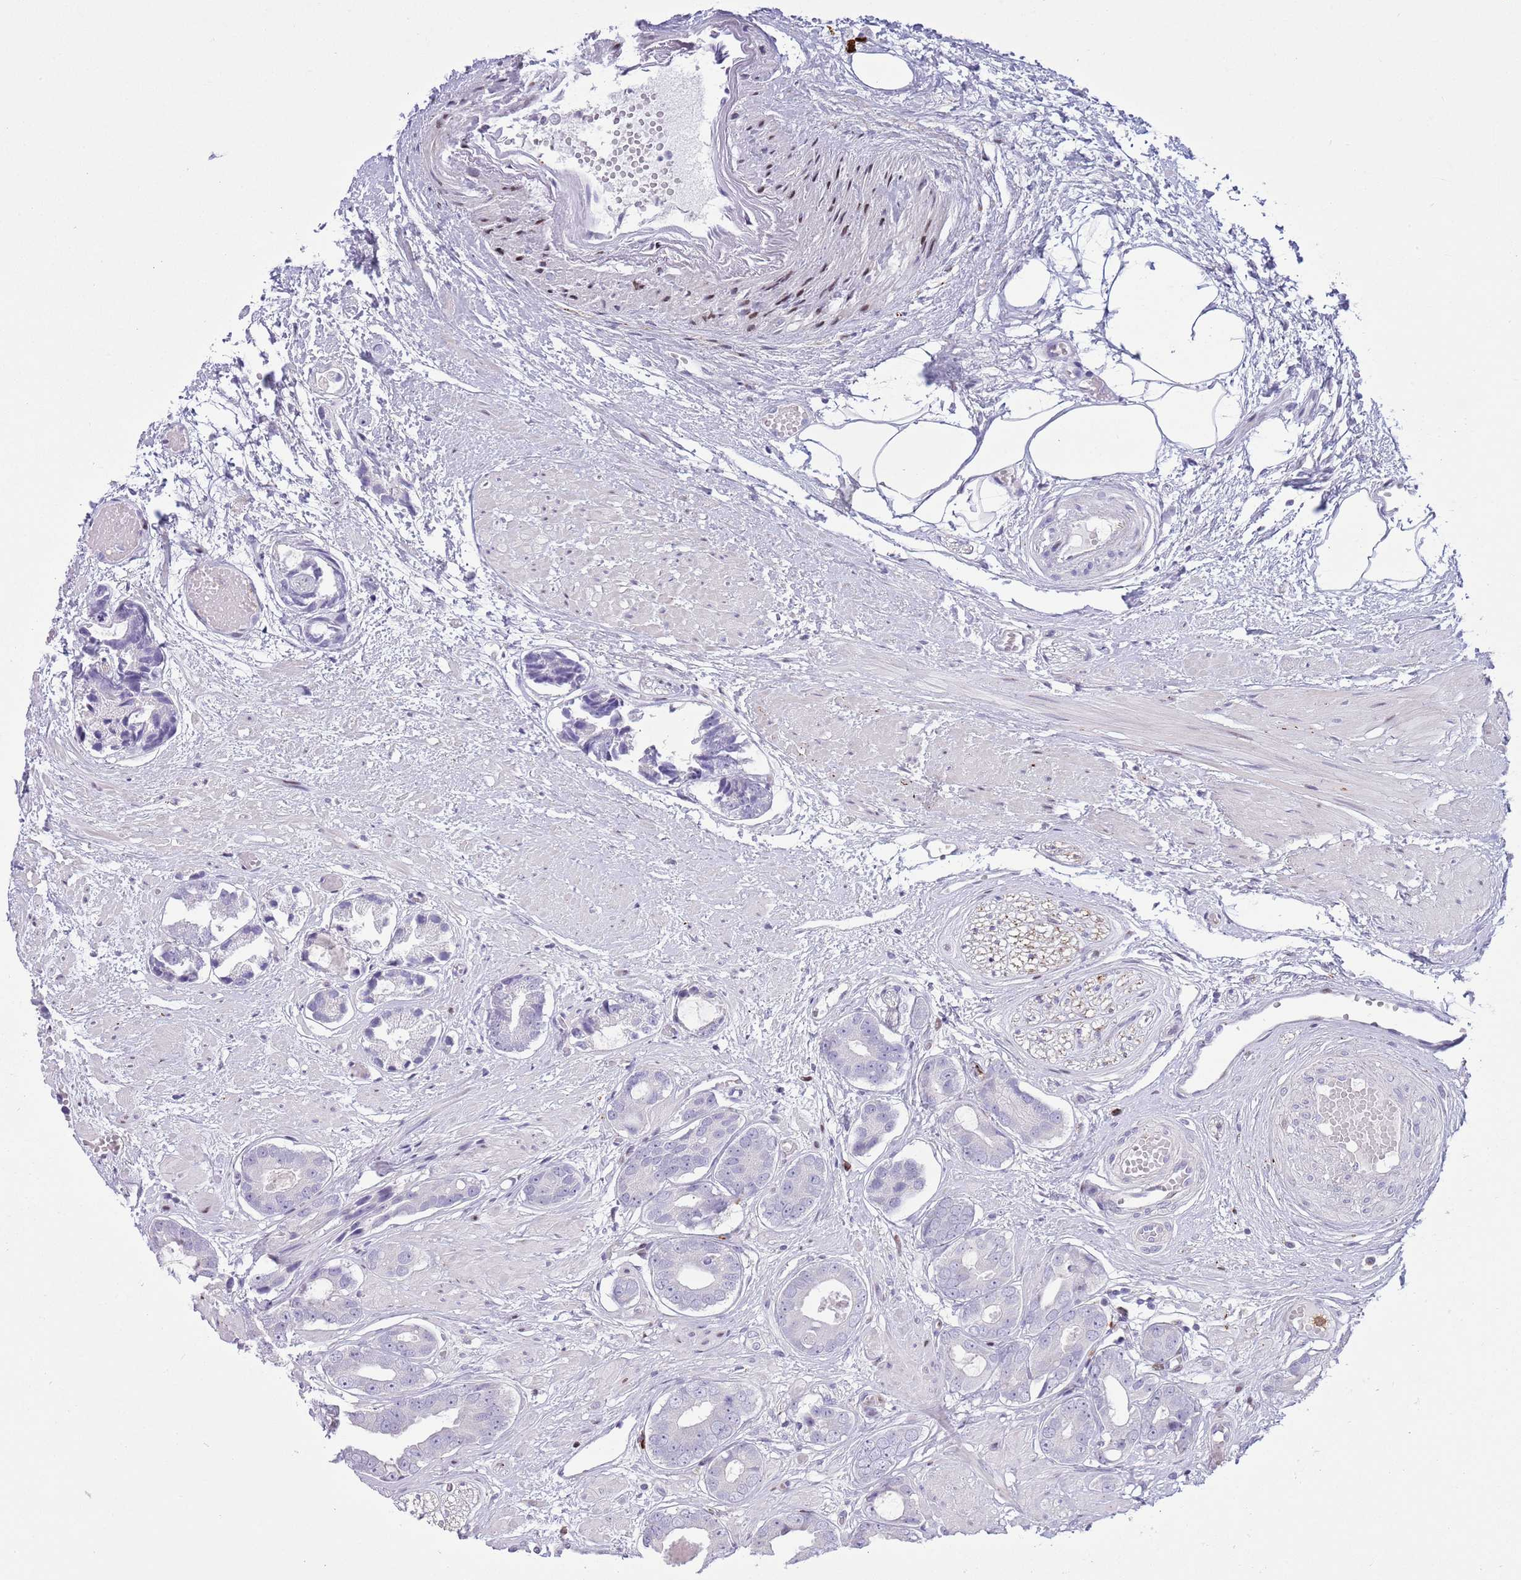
{"staining": {"intensity": "negative", "quantity": "none", "location": "none"}, "tissue": "prostate cancer", "cell_type": "Tumor cells", "image_type": "cancer", "snomed": [{"axis": "morphology", "description": "Adenocarcinoma, Low grade"}, {"axis": "topography", "description": "Prostate"}], "caption": "DAB (3,3'-diaminobenzidine) immunohistochemical staining of adenocarcinoma (low-grade) (prostate) demonstrates no significant staining in tumor cells. (DAB (3,3'-diaminobenzidine) immunohistochemistry (IHC) with hematoxylin counter stain).", "gene": "ANO8", "patient": {"sex": "male", "age": 64}}